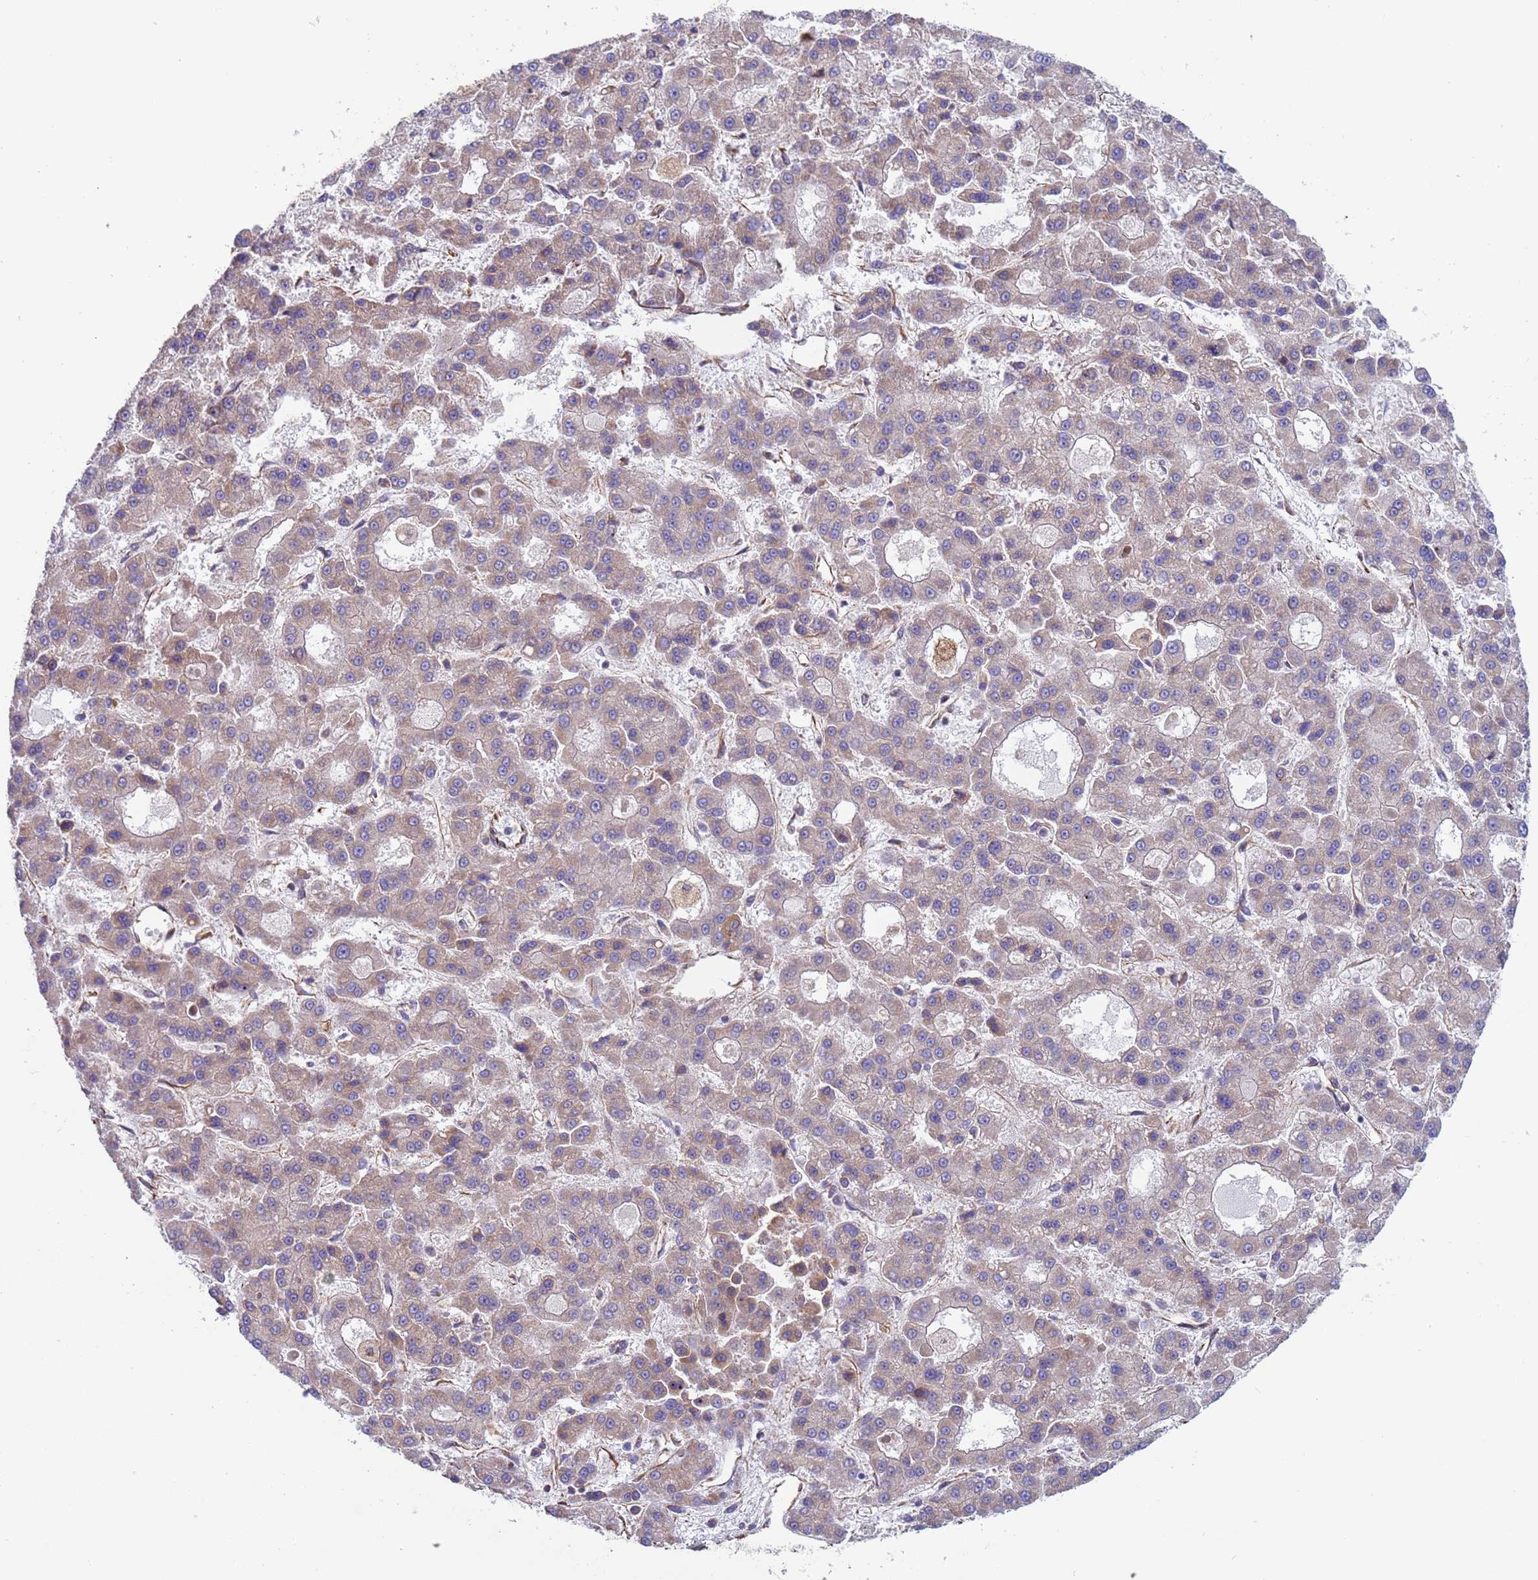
{"staining": {"intensity": "weak", "quantity": "<25%", "location": "cytoplasmic/membranous"}, "tissue": "liver cancer", "cell_type": "Tumor cells", "image_type": "cancer", "snomed": [{"axis": "morphology", "description": "Carcinoma, Hepatocellular, NOS"}, {"axis": "topography", "description": "Liver"}], "caption": "Photomicrograph shows no significant protein staining in tumor cells of liver cancer.", "gene": "NUDT12", "patient": {"sex": "male", "age": 70}}